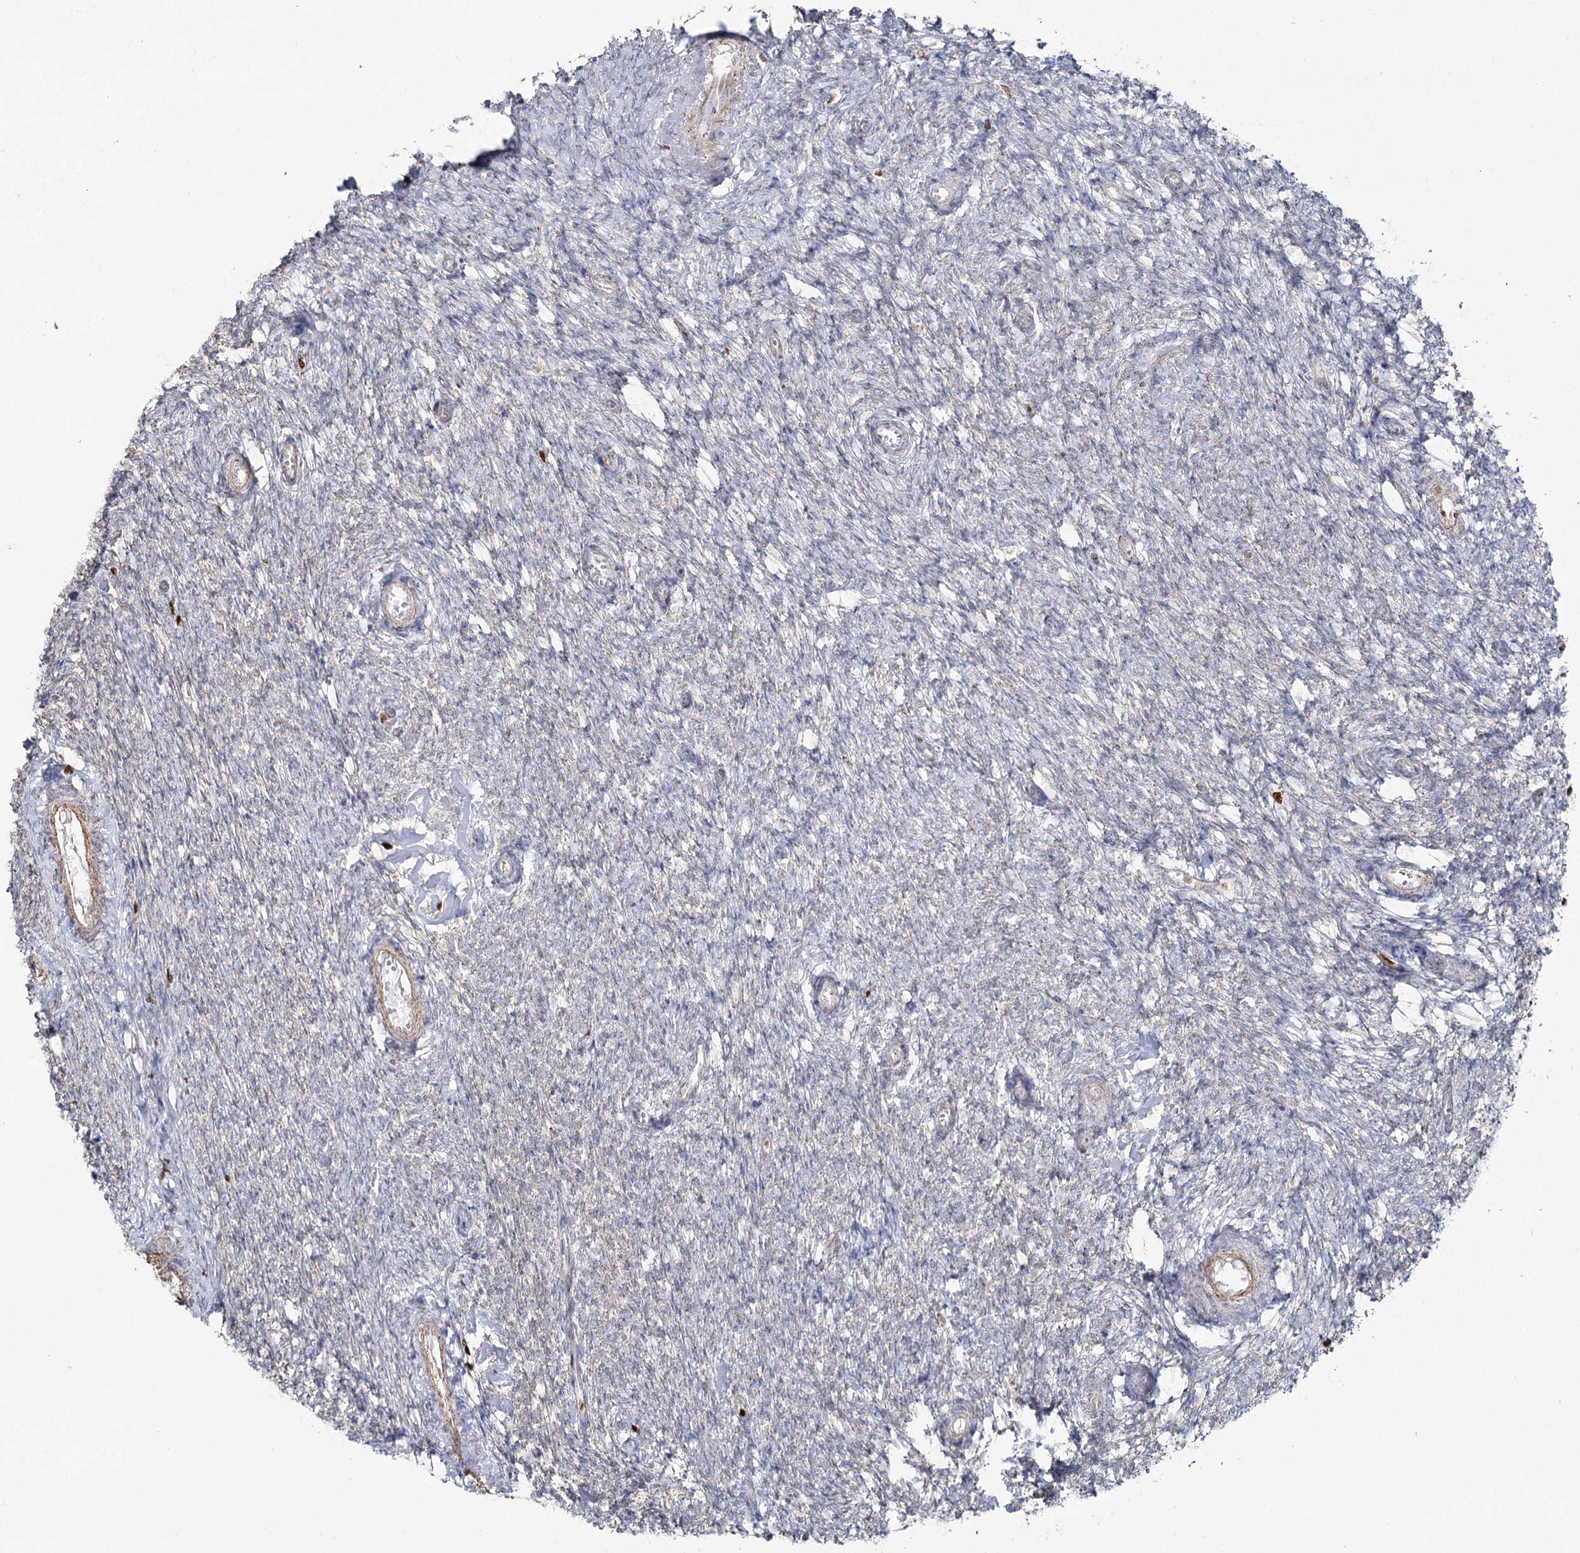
{"staining": {"intensity": "negative", "quantity": "none", "location": "none"}, "tissue": "ovary", "cell_type": "Ovarian stroma cells", "image_type": "normal", "snomed": [{"axis": "morphology", "description": "Normal tissue, NOS"}, {"axis": "topography", "description": "Ovary"}], "caption": "This is an IHC photomicrograph of unremarkable human ovary. There is no staining in ovarian stroma cells.", "gene": "PDHX", "patient": {"sex": "female", "age": 44}}